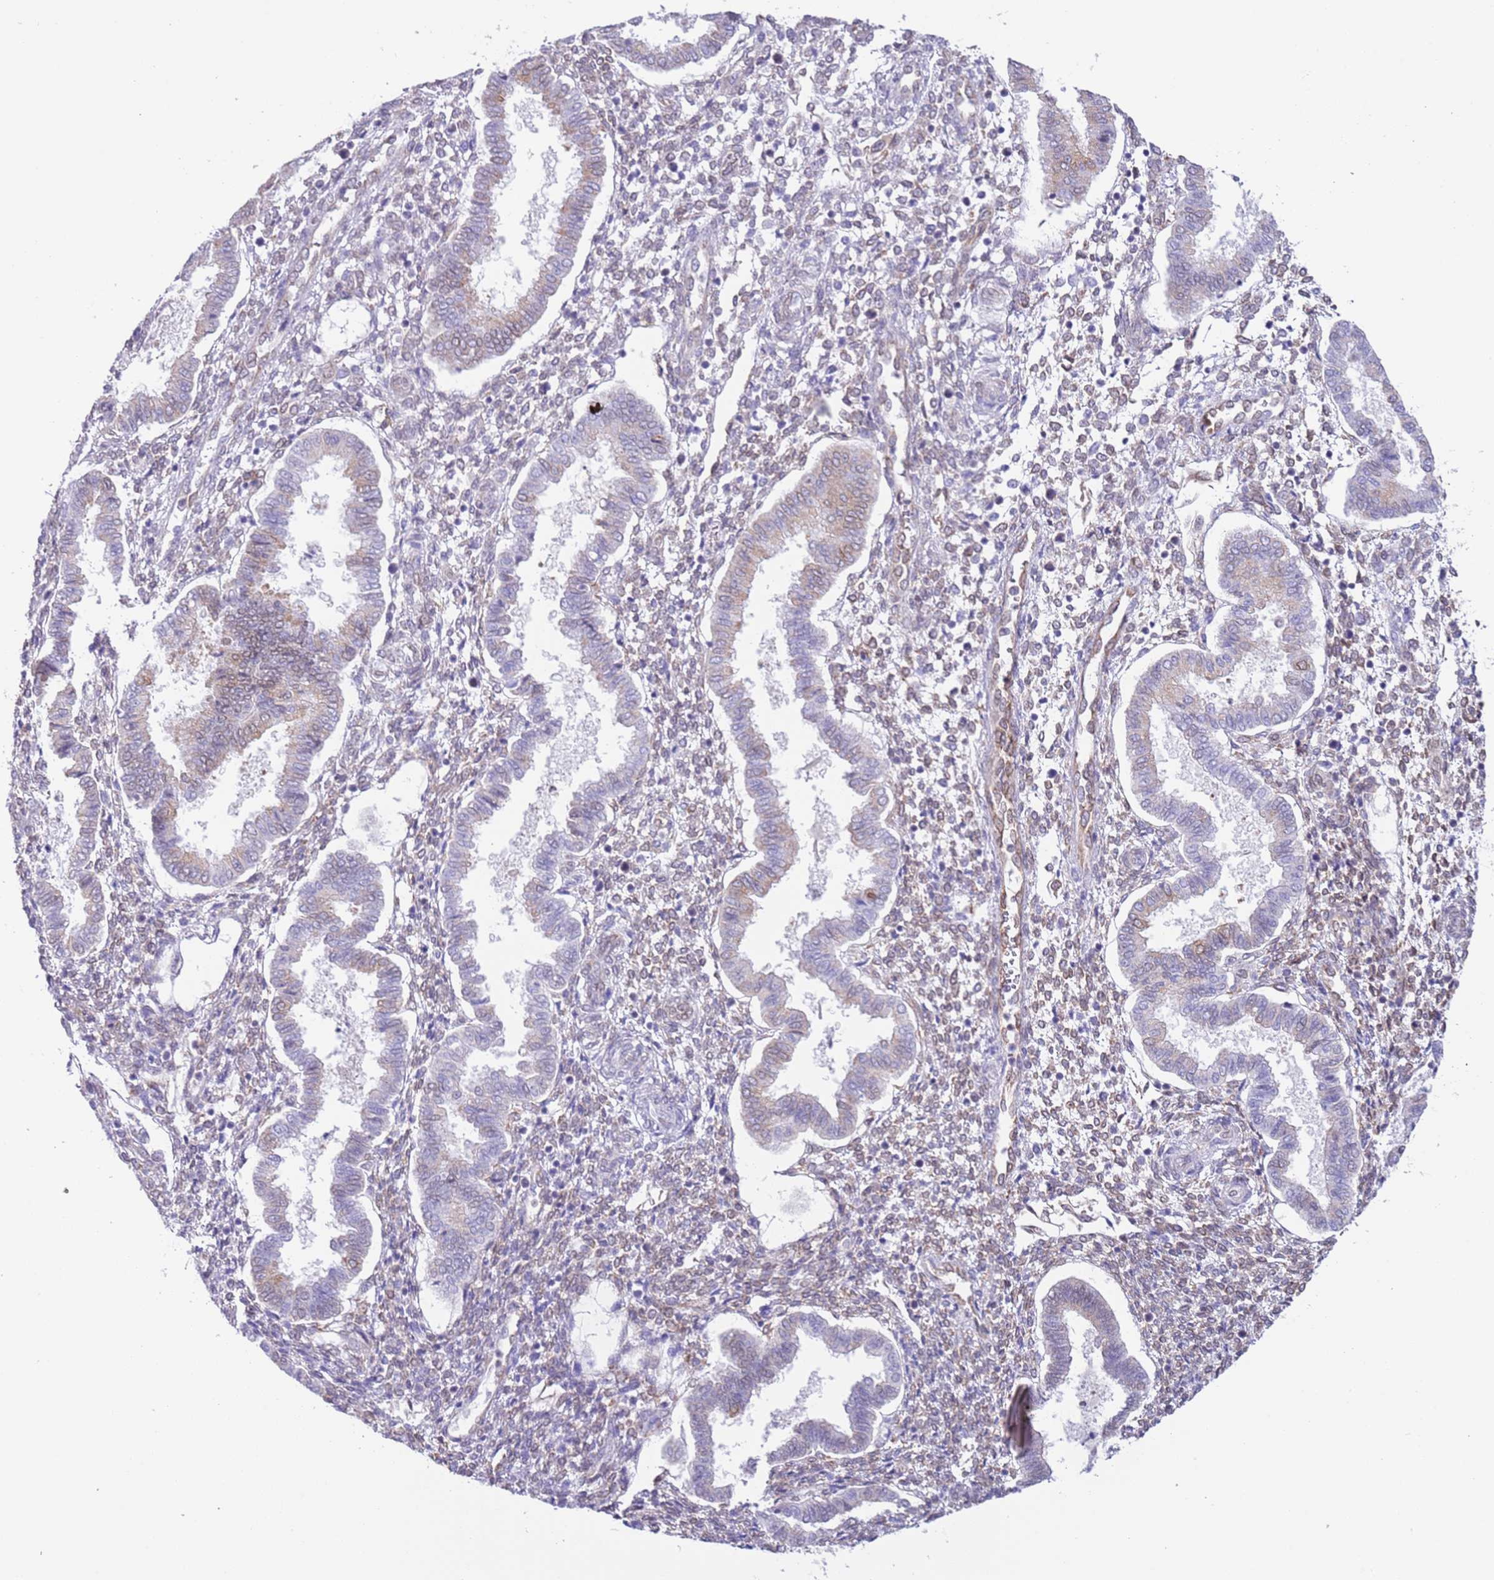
{"staining": {"intensity": "negative", "quantity": "none", "location": "none"}, "tissue": "endometrium", "cell_type": "Cells in endometrial stroma", "image_type": "normal", "snomed": [{"axis": "morphology", "description": "Normal tissue, NOS"}, {"axis": "topography", "description": "Endometrium"}], "caption": "Immunohistochemistry photomicrograph of normal human endometrium stained for a protein (brown), which exhibits no positivity in cells in endometrial stroma. The staining is performed using DAB (3,3'-diaminobenzidine) brown chromogen with nuclei counter-stained in using hematoxylin.", "gene": "EBPL", "patient": {"sex": "female", "age": 24}}